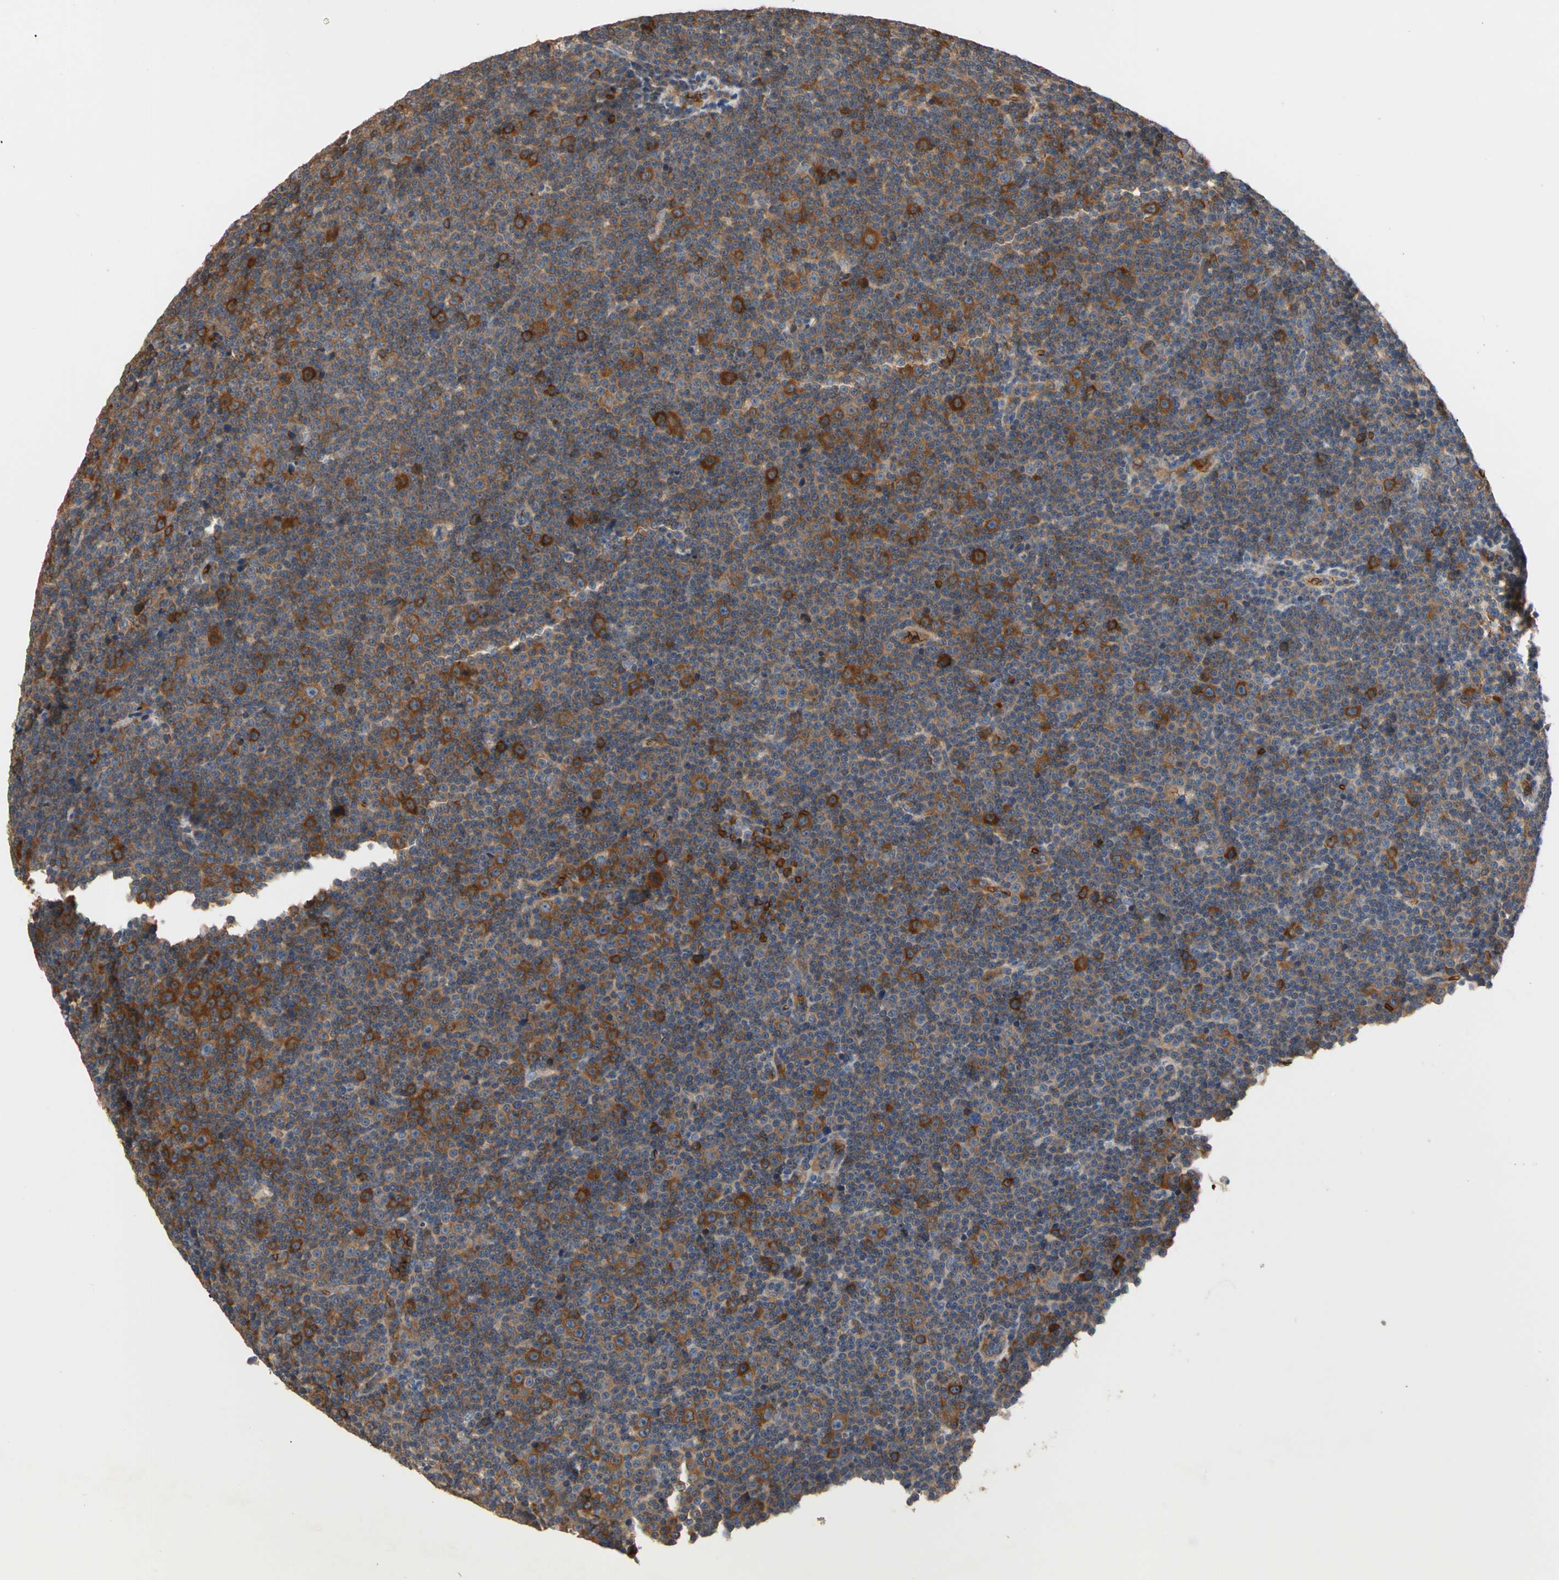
{"staining": {"intensity": "strong", "quantity": "25%-75%", "location": "cytoplasmic/membranous"}, "tissue": "lymphoma", "cell_type": "Tumor cells", "image_type": "cancer", "snomed": [{"axis": "morphology", "description": "Malignant lymphoma, non-Hodgkin's type, Low grade"}, {"axis": "topography", "description": "Lymph node"}], "caption": "Lymphoma was stained to show a protein in brown. There is high levels of strong cytoplasmic/membranous positivity in approximately 25%-75% of tumor cells.", "gene": "RIOK2", "patient": {"sex": "female", "age": 67}}